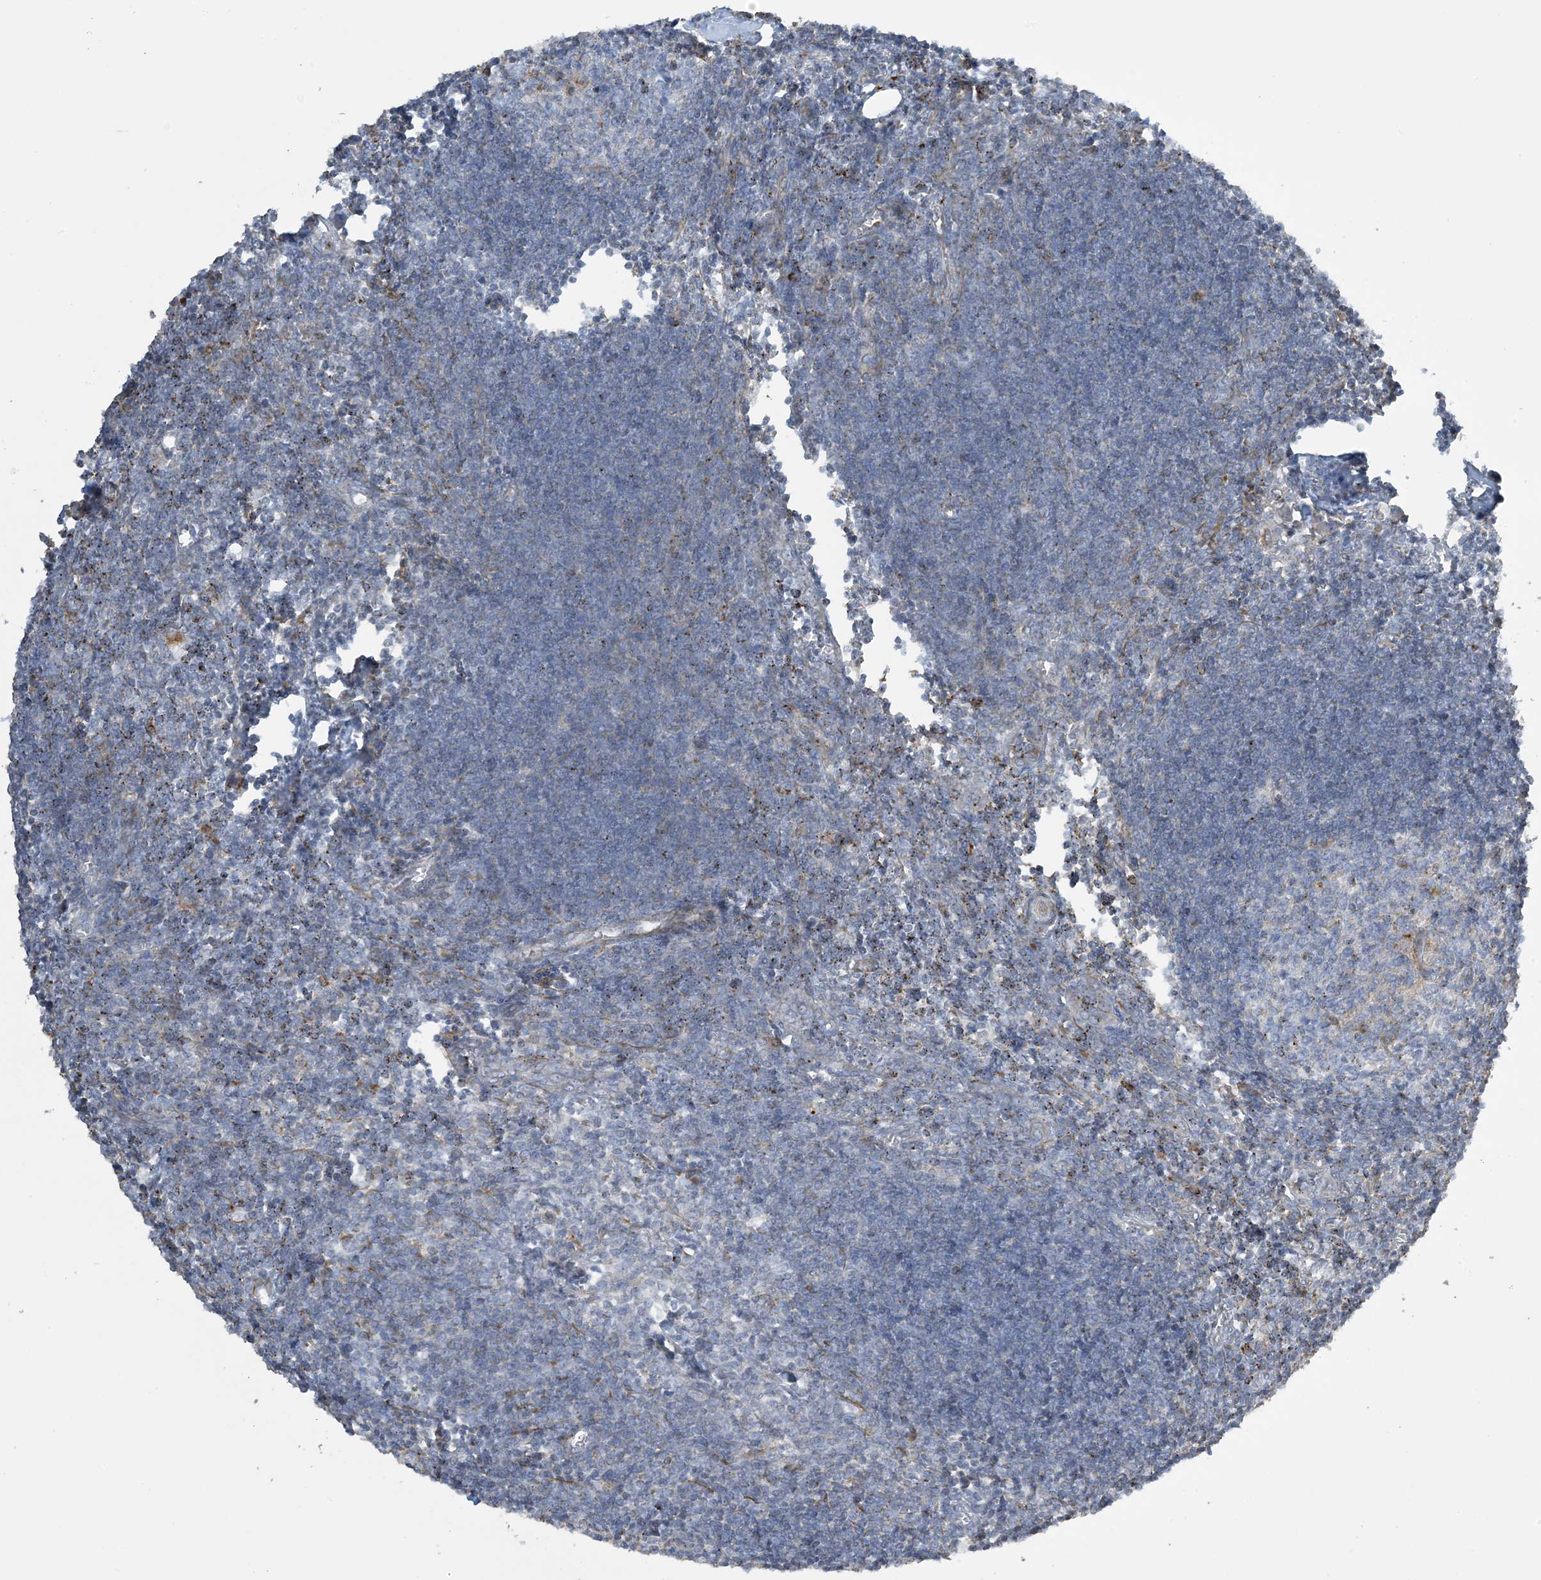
{"staining": {"intensity": "negative", "quantity": "none", "location": "none"}, "tissue": "lymph node", "cell_type": "Germinal center cells", "image_type": "normal", "snomed": [{"axis": "morphology", "description": "Normal tissue, NOS"}, {"axis": "morphology", "description": "Malignant melanoma, Metastatic site"}, {"axis": "topography", "description": "Lymph node"}], "caption": "Immunohistochemical staining of unremarkable lymph node displays no significant staining in germinal center cells.", "gene": "AGA", "patient": {"sex": "male", "age": 41}}